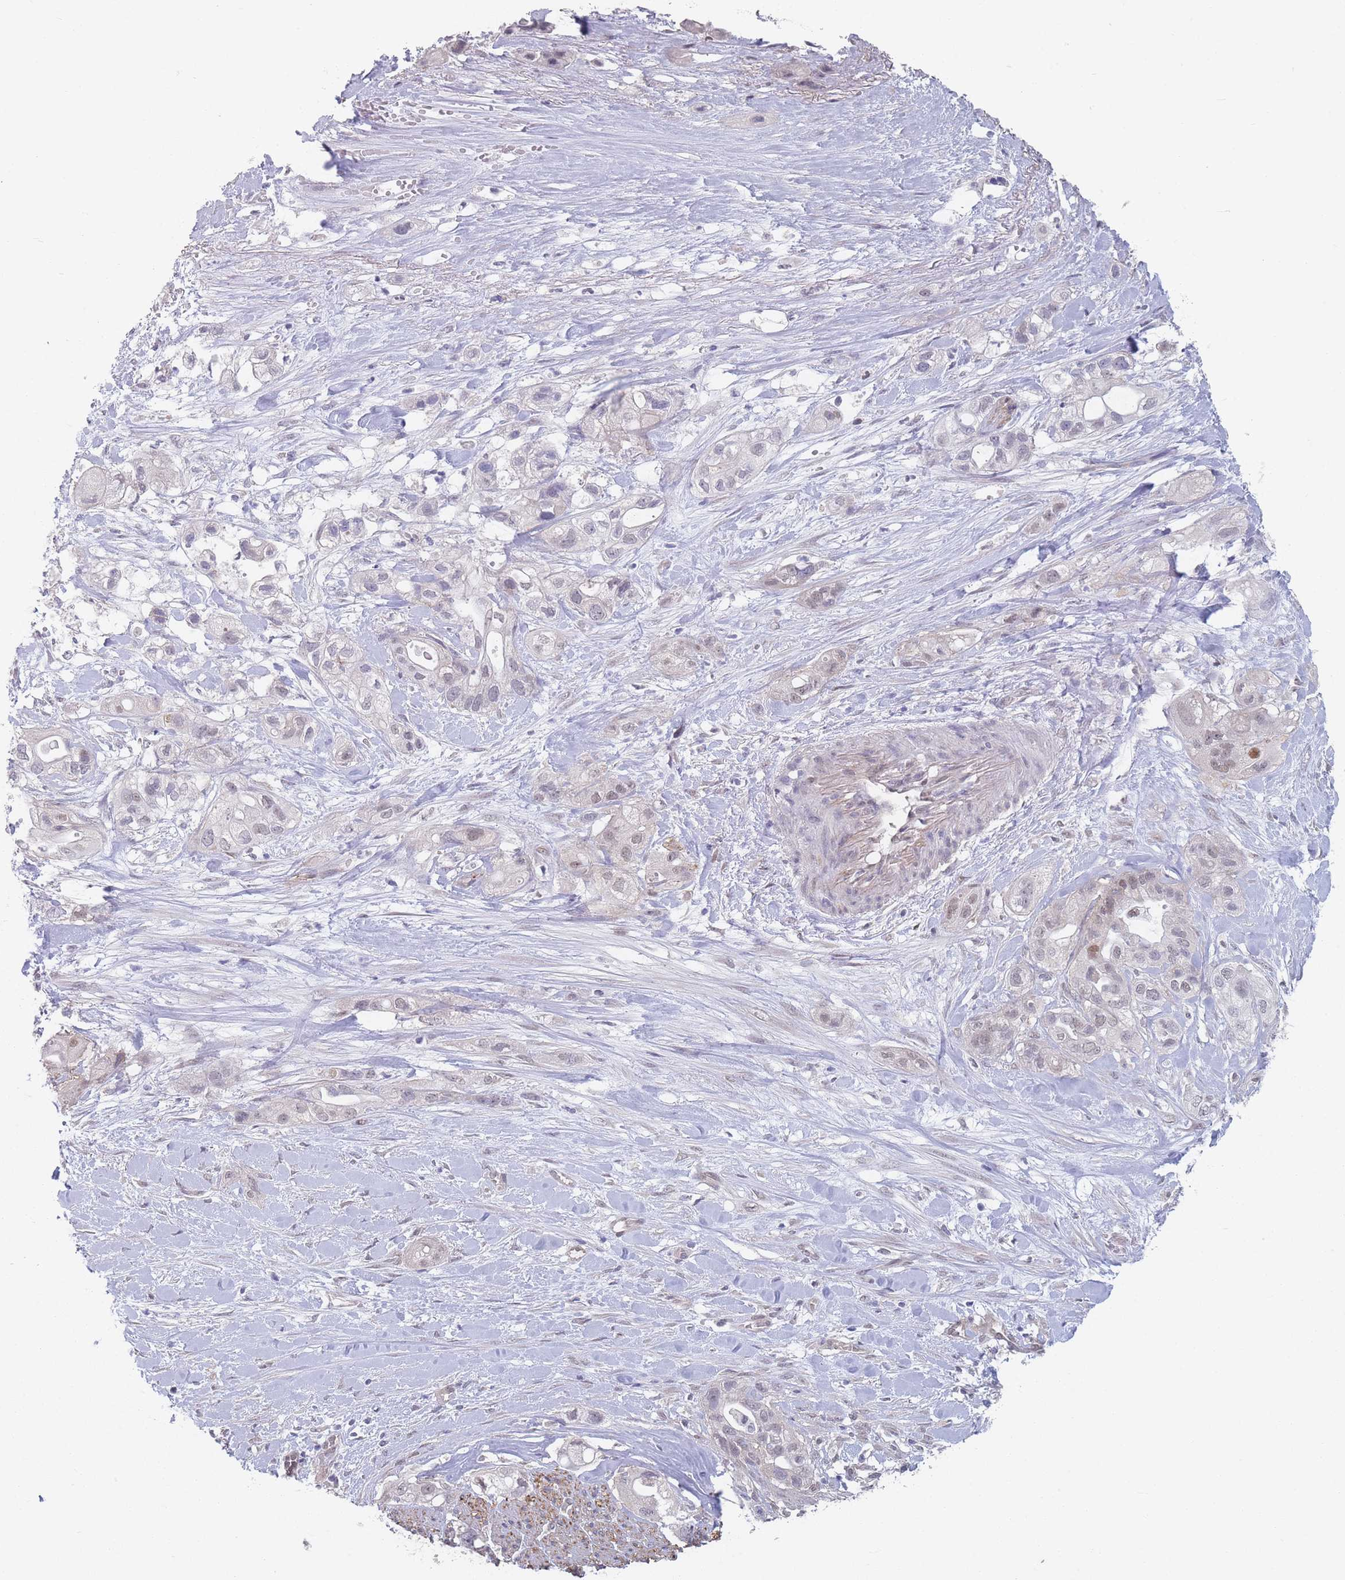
{"staining": {"intensity": "negative", "quantity": "none", "location": "none"}, "tissue": "pancreatic cancer", "cell_type": "Tumor cells", "image_type": "cancer", "snomed": [{"axis": "morphology", "description": "Adenocarcinoma, NOS"}, {"axis": "topography", "description": "Pancreas"}], "caption": "The micrograph exhibits no staining of tumor cells in adenocarcinoma (pancreatic).", "gene": "ANKRD10", "patient": {"sex": "male", "age": 44}}